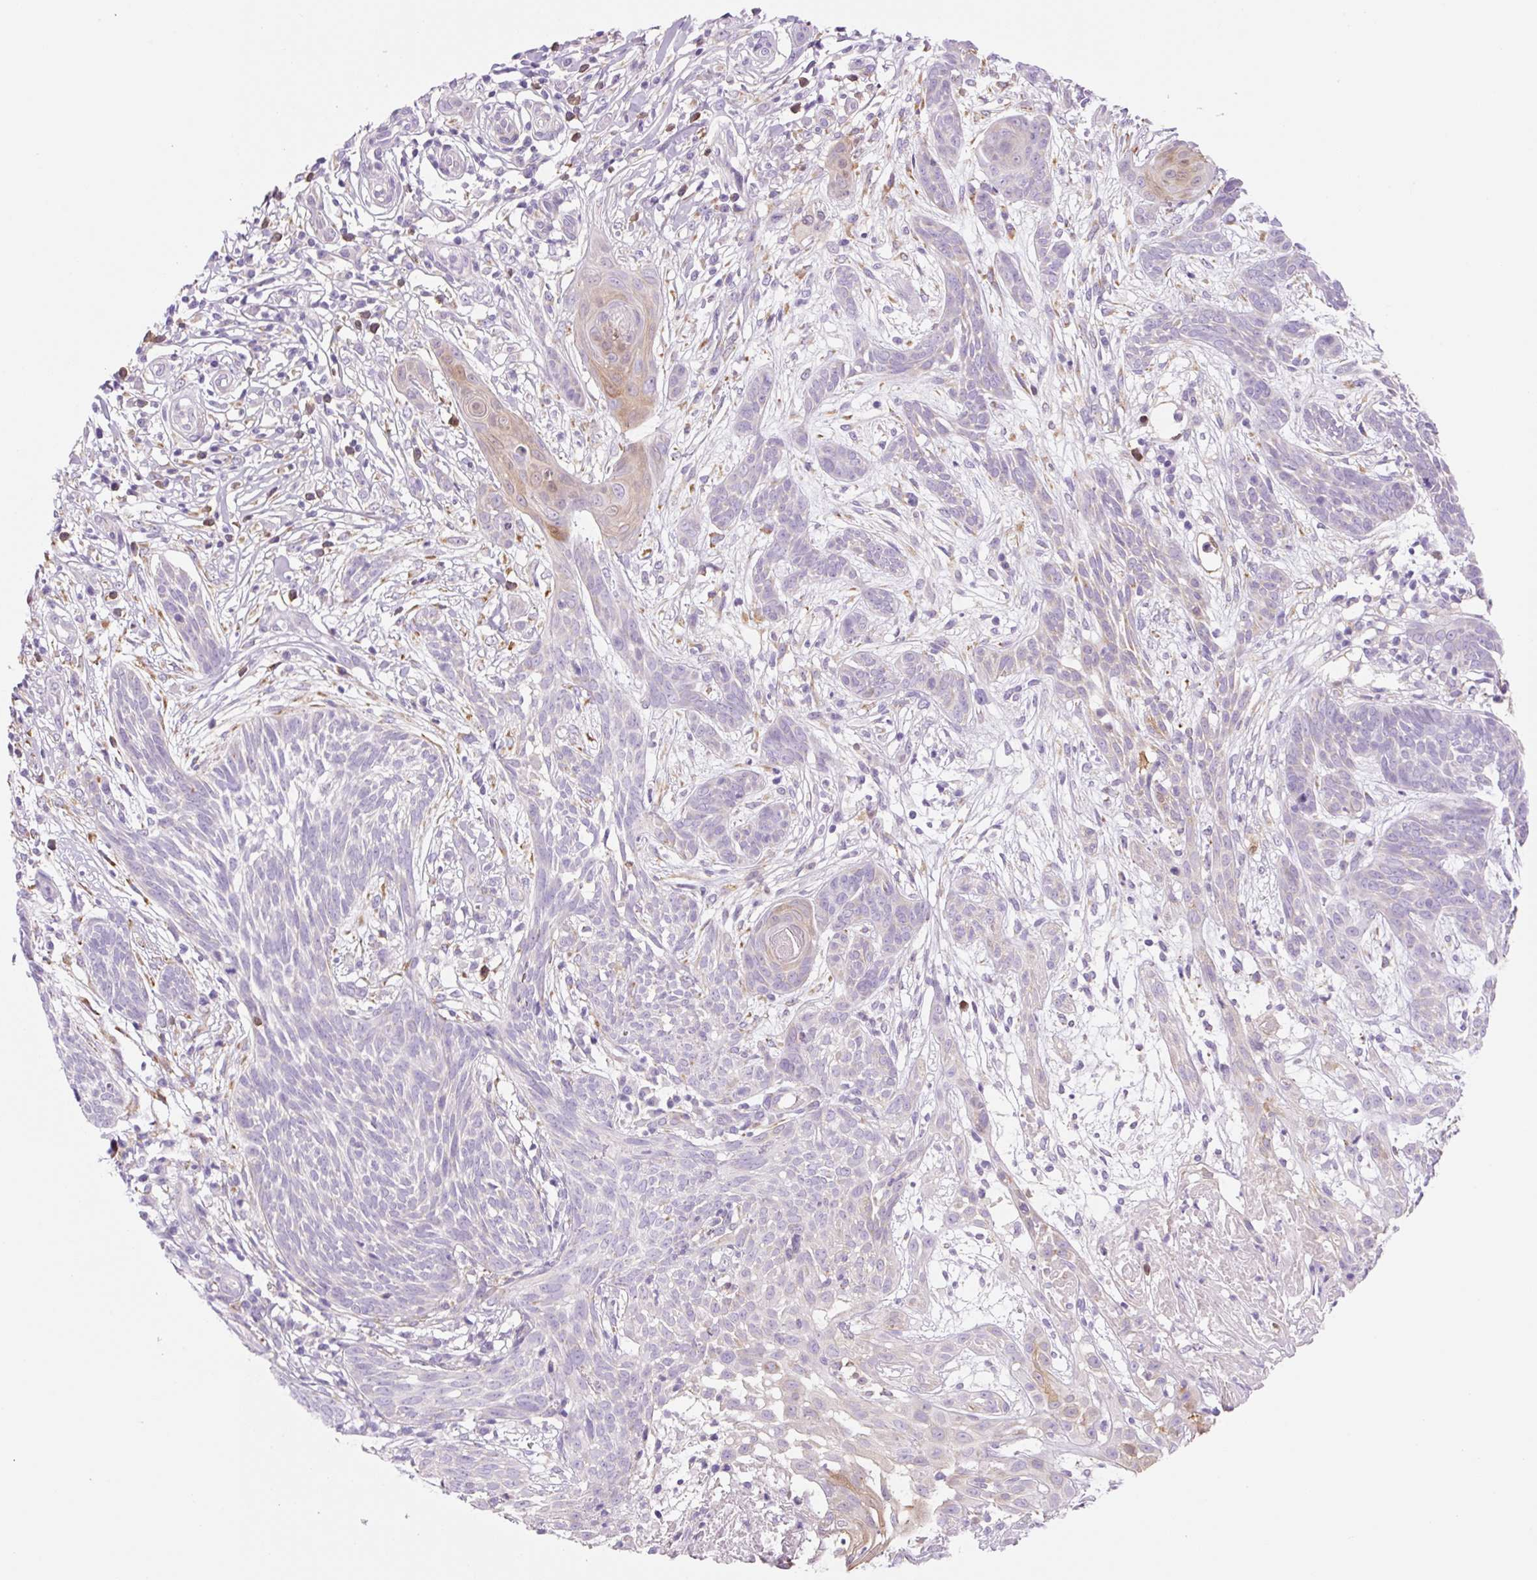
{"staining": {"intensity": "negative", "quantity": "none", "location": "none"}, "tissue": "skin cancer", "cell_type": "Tumor cells", "image_type": "cancer", "snomed": [{"axis": "morphology", "description": "Basal cell carcinoma"}, {"axis": "topography", "description": "Skin"}, {"axis": "topography", "description": "Skin, foot"}], "caption": "Immunohistochemistry of skin cancer shows no staining in tumor cells.", "gene": "FABP5", "patient": {"sex": "female", "age": 86}}